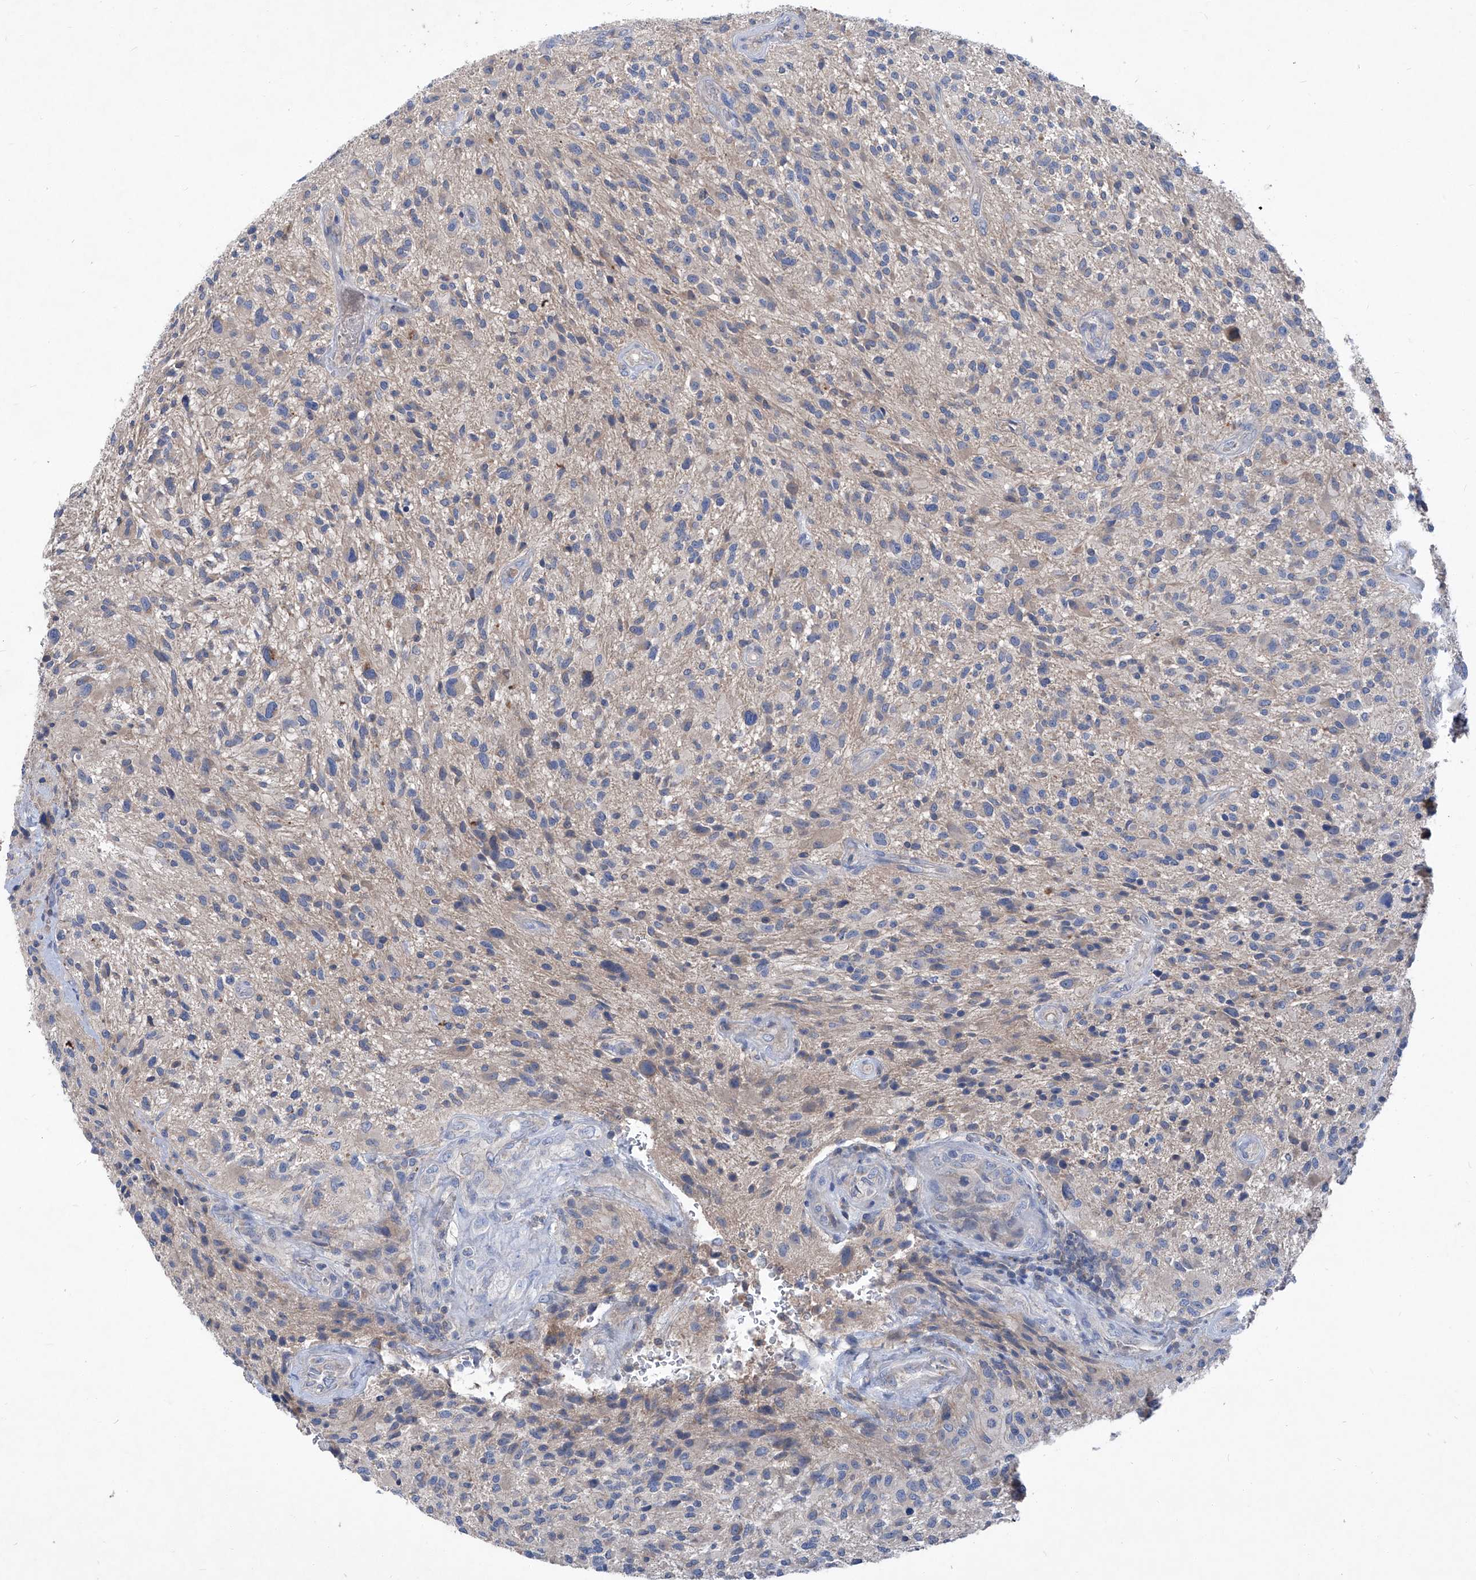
{"staining": {"intensity": "weak", "quantity": "<25%", "location": "cytoplasmic/membranous"}, "tissue": "glioma", "cell_type": "Tumor cells", "image_type": "cancer", "snomed": [{"axis": "morphology", "description": "Glioma, malignant, High grade"}, {"axis": "topography", "description": "Brain"}], "caption": "Immunohistochemistry (IHC) micrograph of neoplastic tissue: human malignant glioma (high-grade) stained with DAB (3,3'-diaminobenzidine) reveals no significant protein staining in tumor cells. (Stains: DAB (3,3'-diaminobenzidine) immunohistochemistry (IHC) with hematoxylin counter stain, Microscopy: brightfield microscopy at high magnification).", "gene": "EPHA8", "patient": {"sex": "male", "age": 47}}